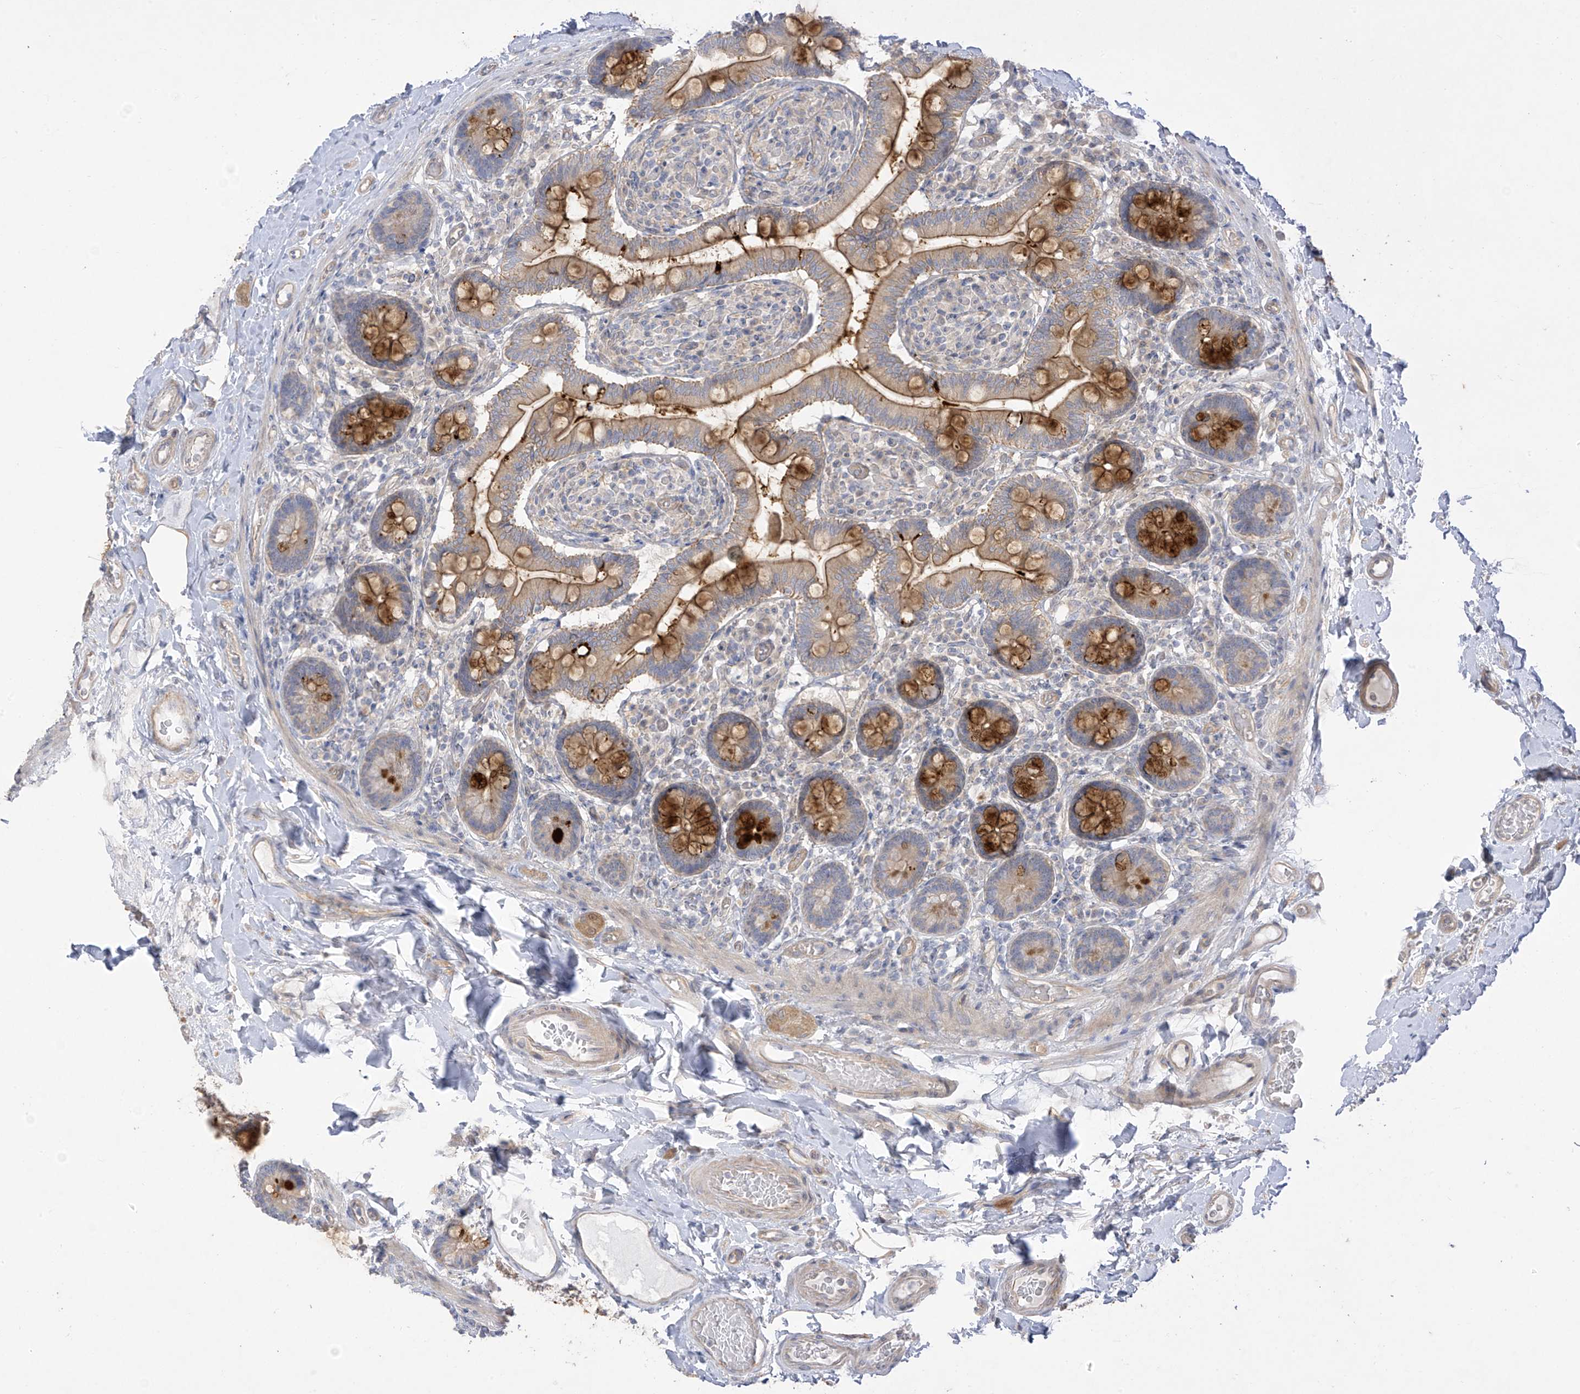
{"staining": {"intensity": "strong", "quantity": "25%-75%", "location": "cytoplasmic/membranous"}, "tissue": "small intestine", "cell_type": "Glandular cells", "image_type": "normal", "snomed": [{"axis": "morphology", "description": "Normal tissue, NOS"}, {"axis": "topography", "description": "Small intestine"}], "caption": "Immunohistochemistry of benign human small intestine demonstrates high levels of strong cytoplasmic/membranous positivity in approximately 25%-75% of glandular cells. The protein is stained brown, and the nuclei are stained in blue (DAB (3,3'-diaminobenzidine) IHC with brightfield microscopy, high magnification).", "gene": "EIPR1", "patient": {"sex": "female", "age": 64}}